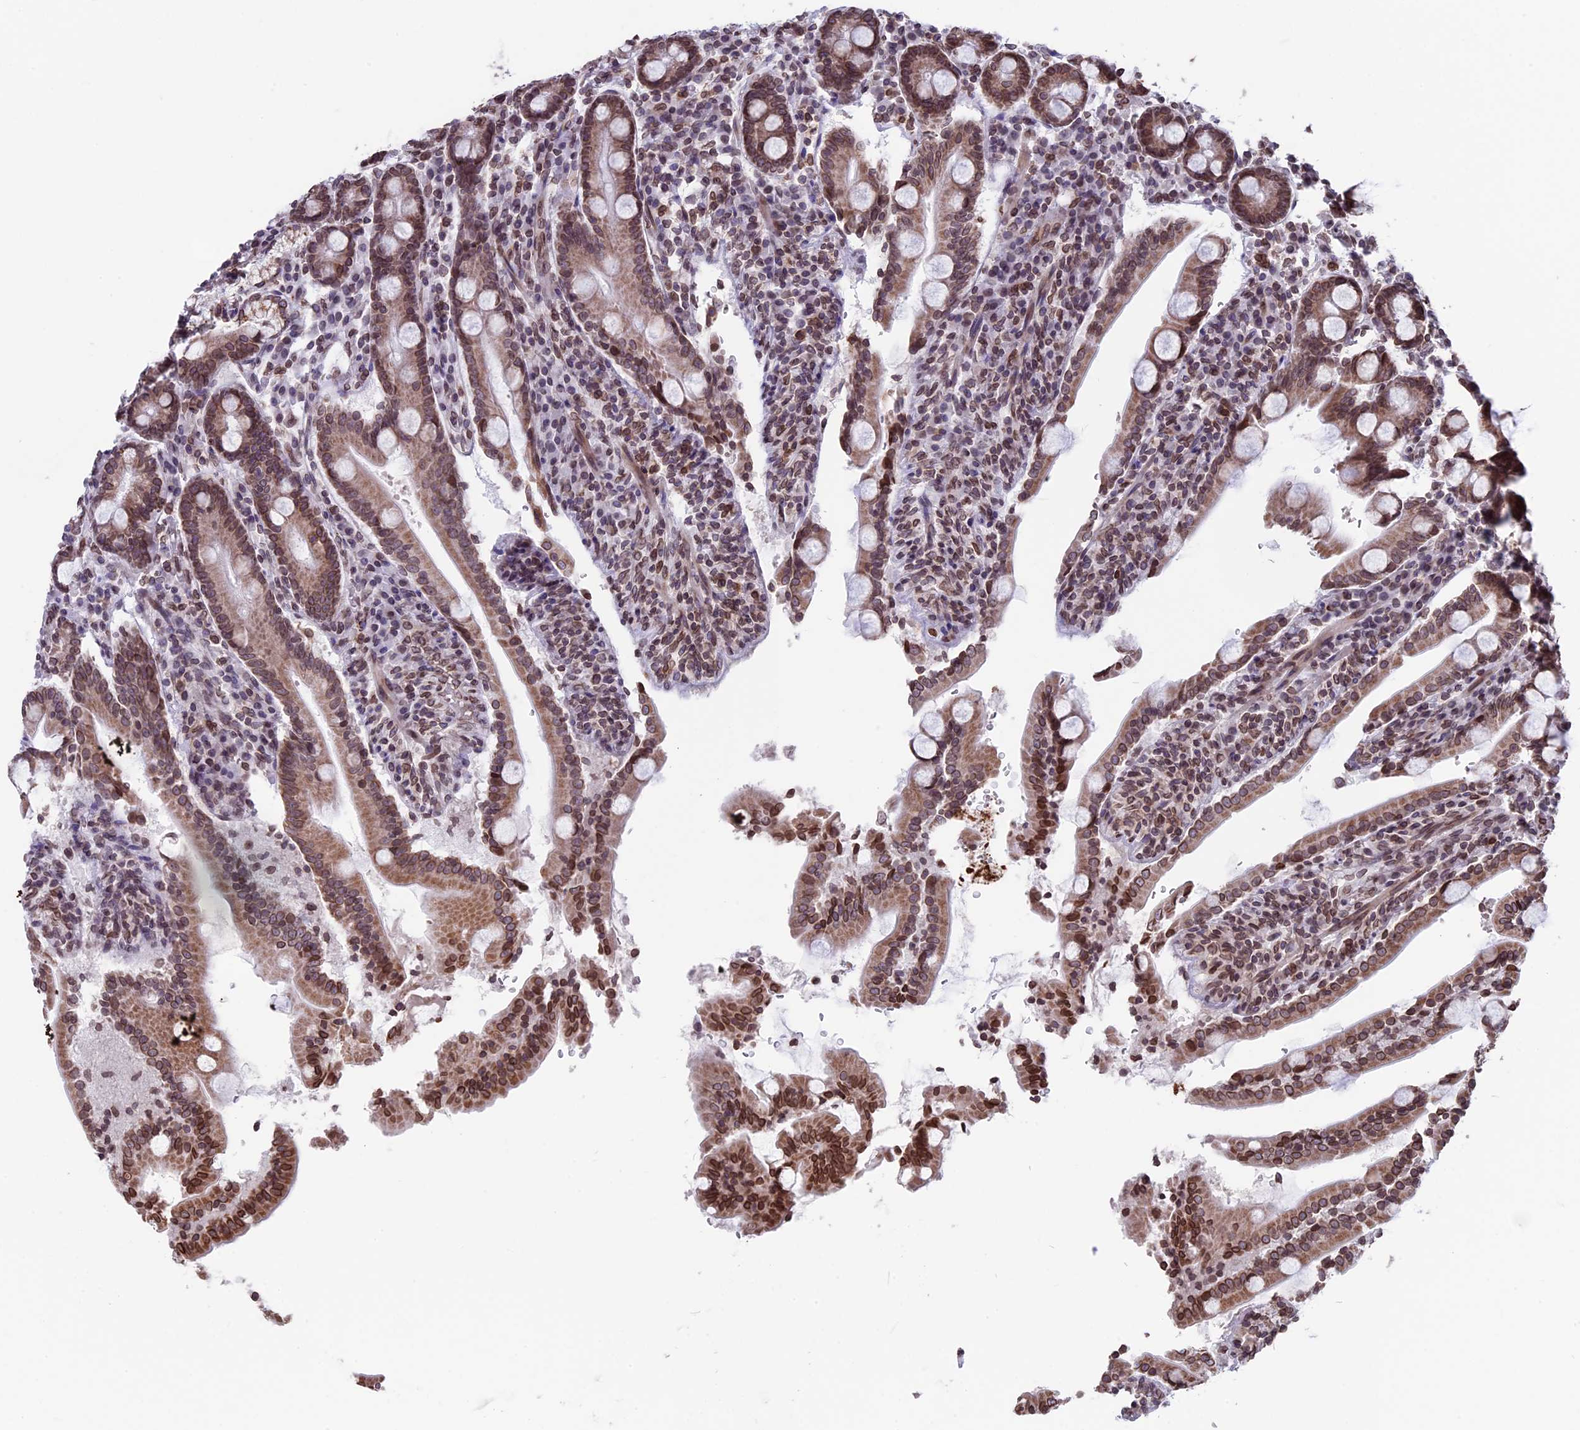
{"staining": {"intensity": "moderate", "quantity": ">75%", "location": "cytoplasmic/membranous,nuclear"}, "tissue": "duodenum", "cell_type": "Glandular cells", "image_type": "normal", "snomed": [{"axis": "morphology", "description": "Normal tissue, NOS"}, {"axis": "topography", "description": "Duodenum"}], "caption": "Immunohistochemistry staining of normal duodenum, which demonstrates medium levels of moderate cytoplasmic/membranous,nuclear positivity in approximately >75% of glandular cells indicating moderate cytoplasmic/membranous,nuclear protein staining. The staining was performed using DAB (brown) for protein detection and nuclei were counterstained in hematoxylin (blue).", "gene": "PTCHD4", "patient": {"sex": "male", "age": 35}}